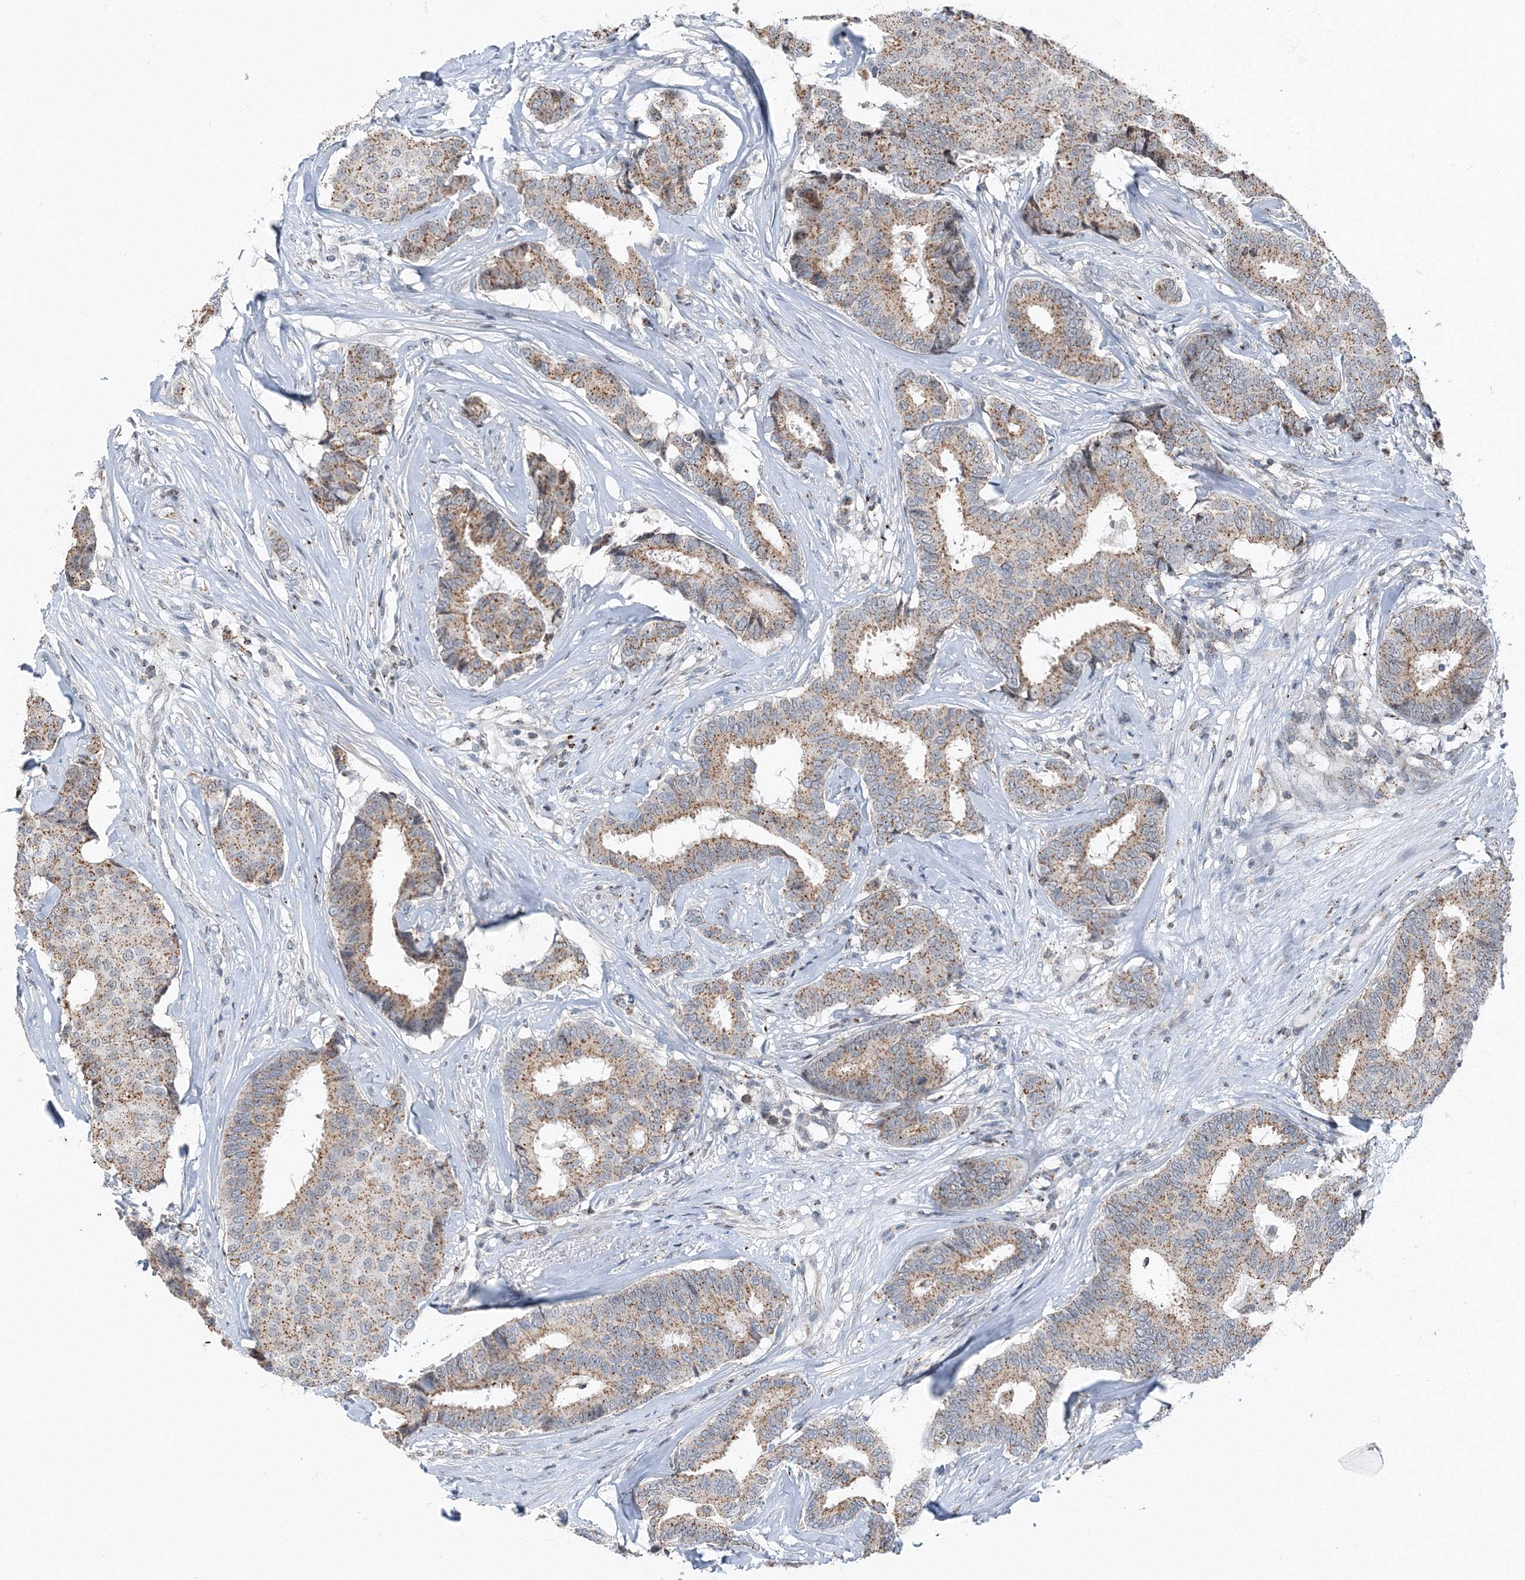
{"staining": {"intensity": "moderate", "quantity": ">75%", "location": "cytoplasmic/membranous"}, "tissue": "breast cancer", "cell_type": "Tumor cells", "image_type": "cancer", "snomed": [{"axis": "morphology", "description": "Duct carcinoma"}, {"axis": "topography", "description": "Breast"}], "caption": "Immunohistochemical staining of human infiltrating ductal carcinoma (breast) displays moderate cytoplasmic/membranous protein expression in approximately >75% of tumor cells.", "gene": "AASDH", "patient": {"sex": "female", "age": 75}}